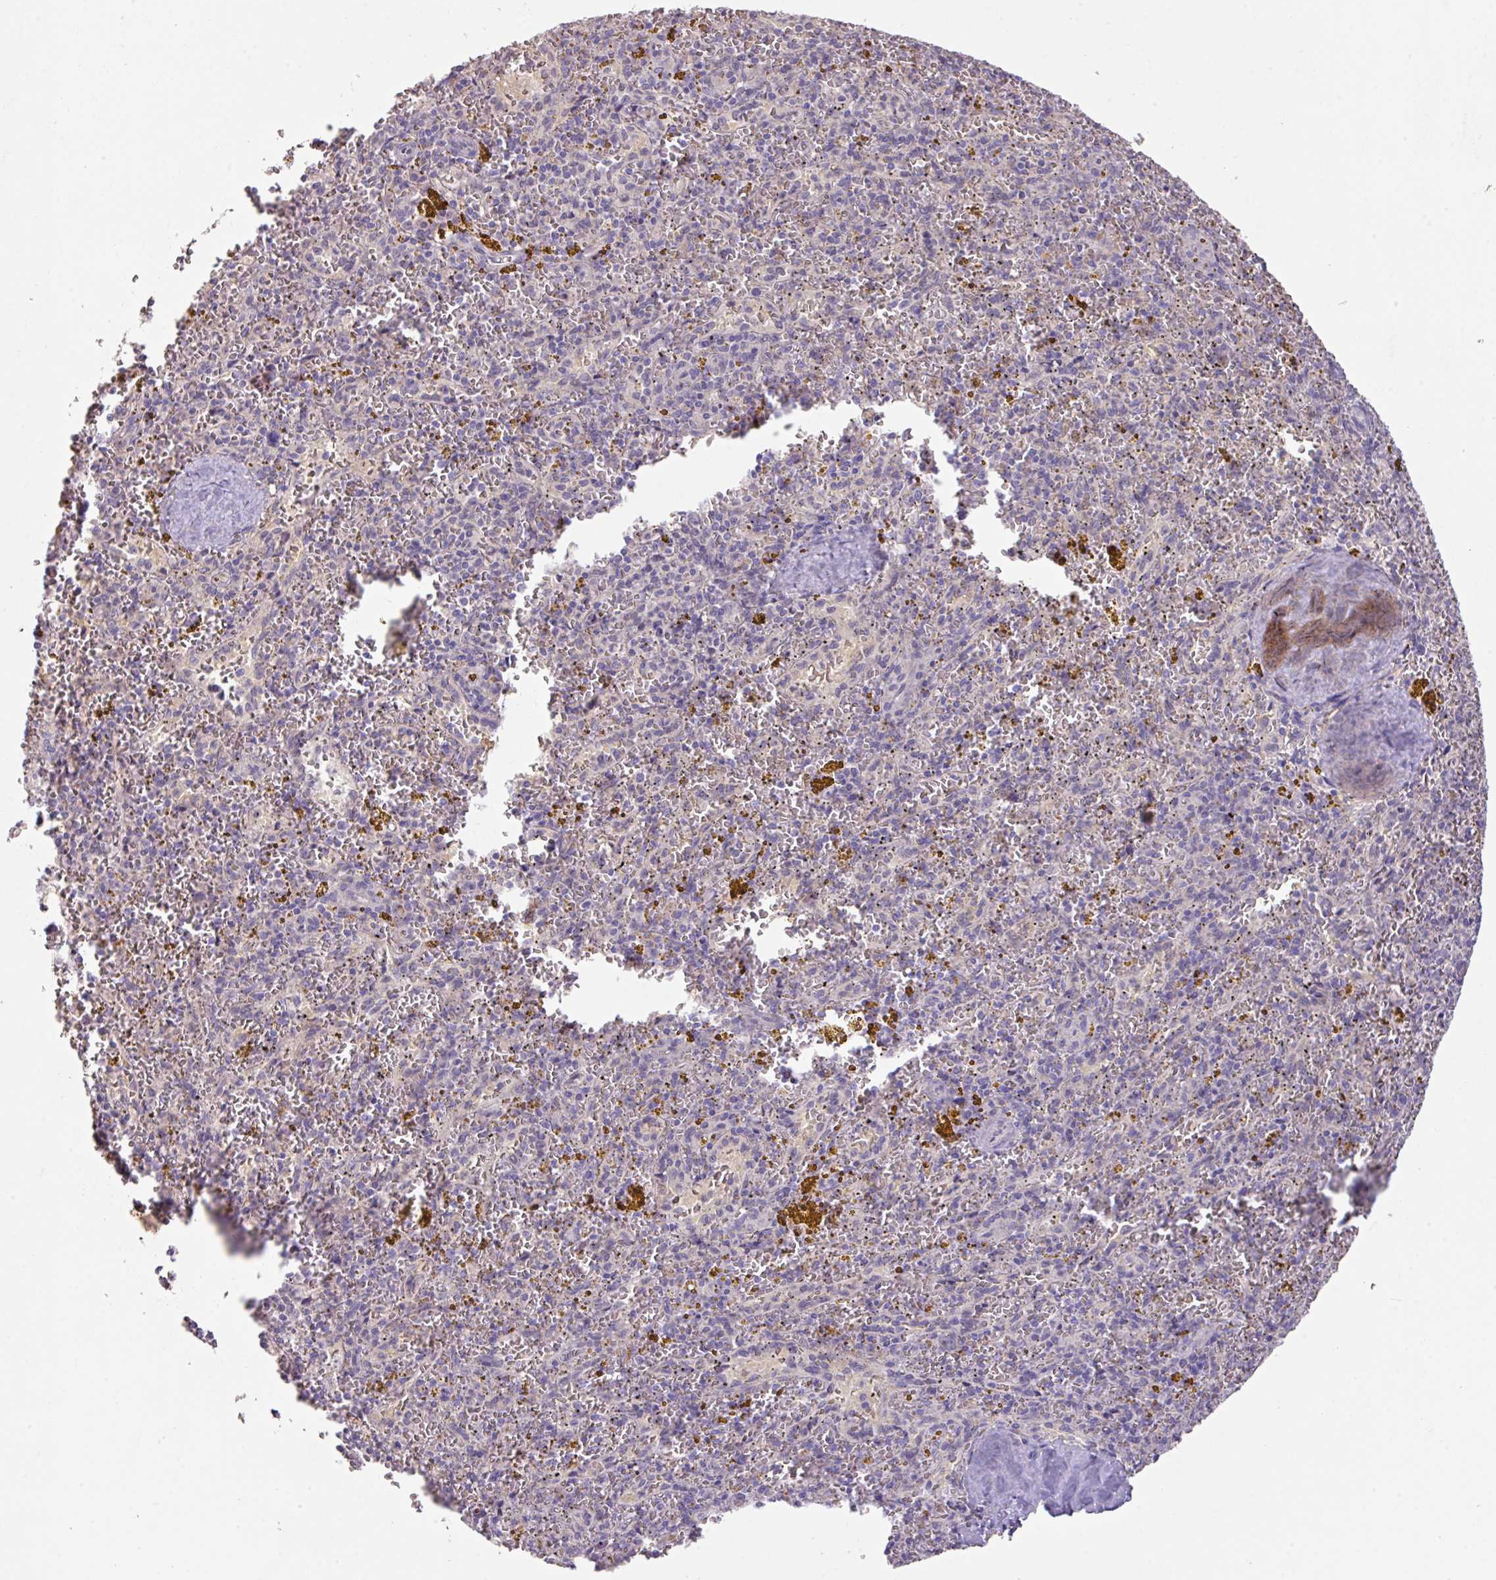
{"staining": {"intensity": "negative", "quantity": "none", "location": "none"}, "tissue": "spleen", "cell_type": "Cells in red pulp", "image_type": "normal", "snomed": [{"axis": "morphology", "description": "Normal tissue, NOS"}, {"axis": "topography", "description": "Spleen"}], "caption": "Spleen was stained to show a protein in brown. There is no significant staining in cells in red pulp.", "gene": "PRADC1", "patient": {"sex": "male", "age": 57}}